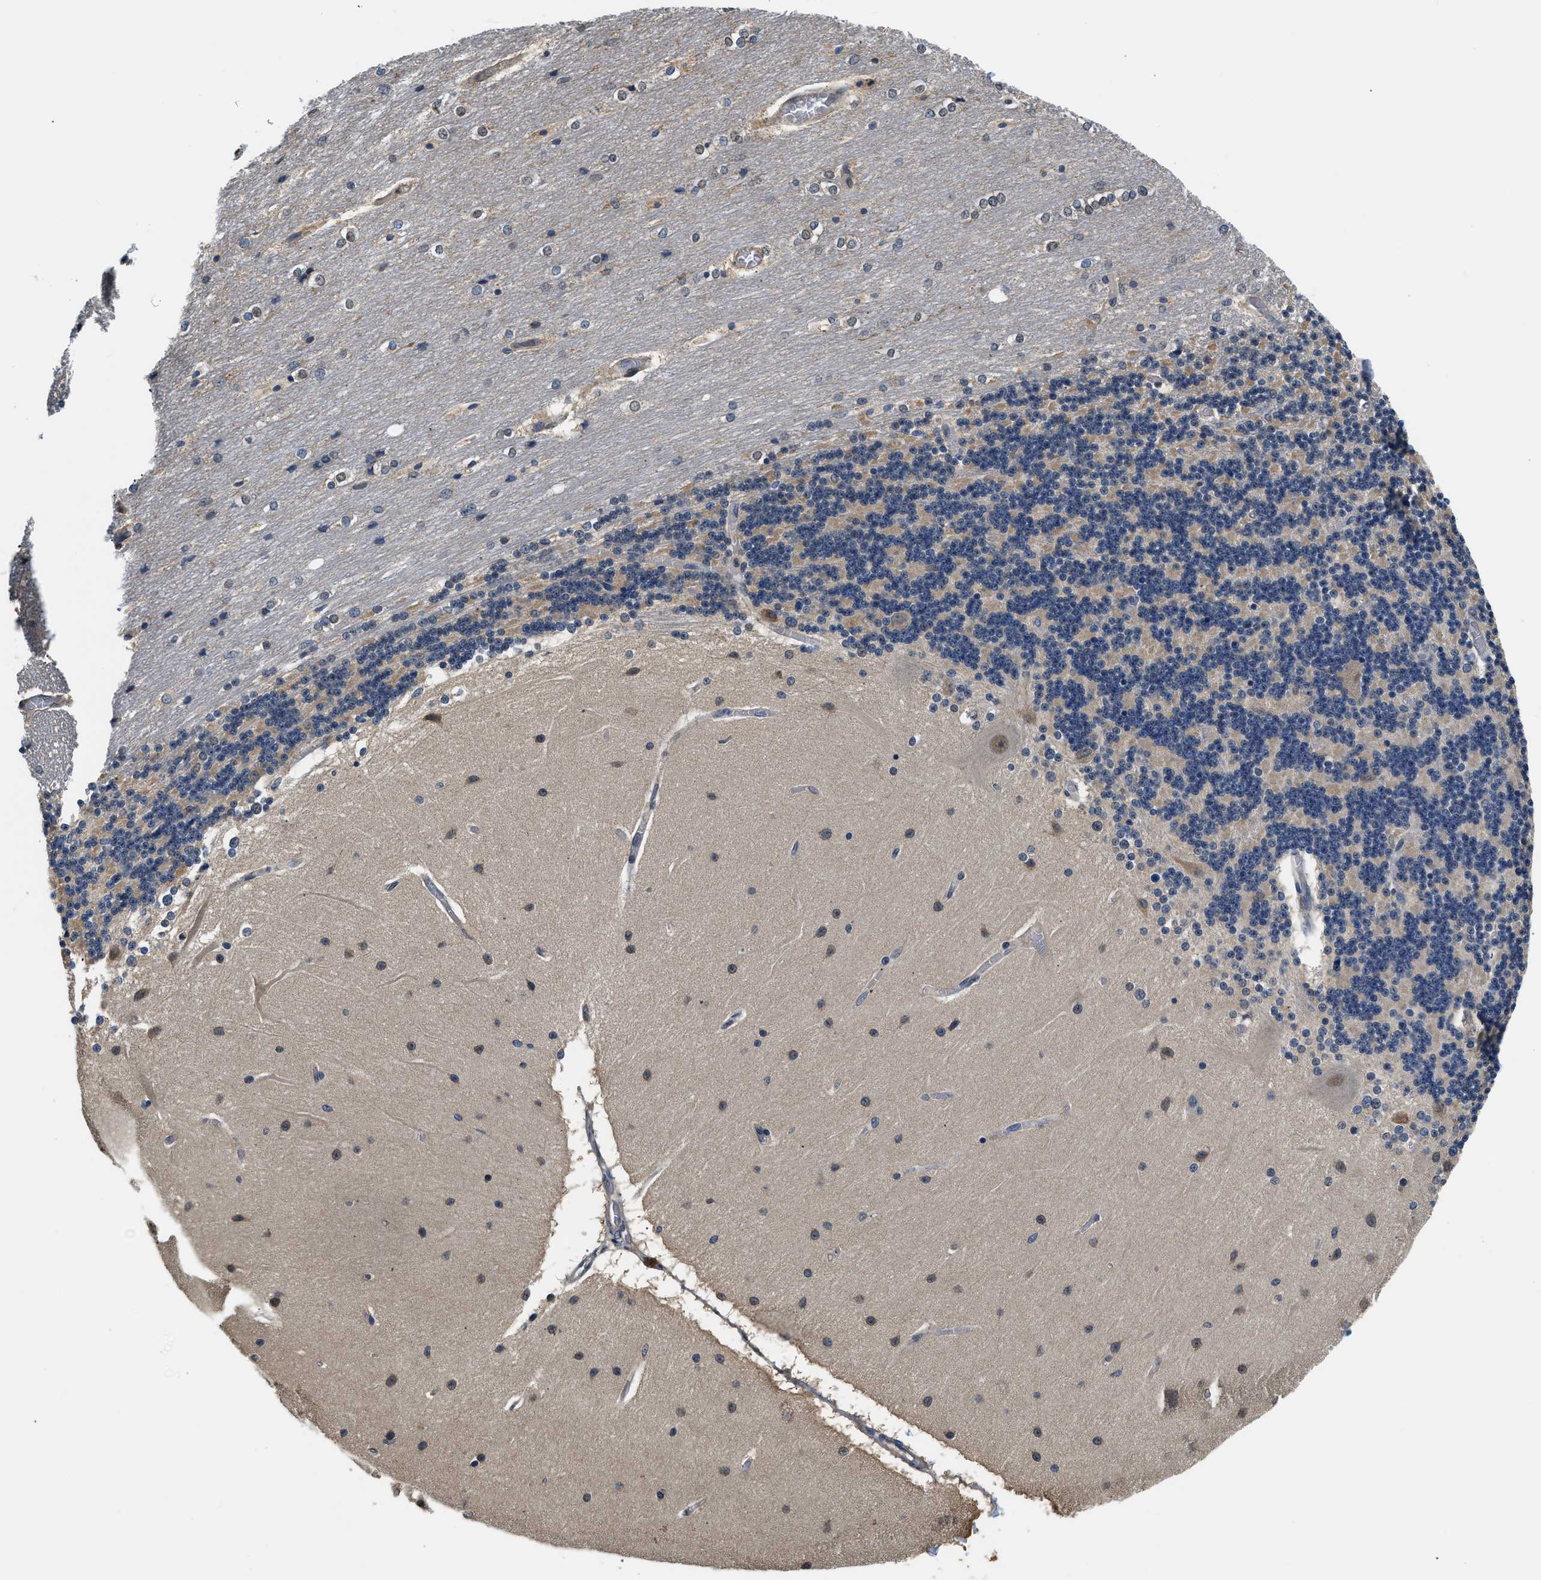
{"staining": {"intensity": "negative", "quantity": "none", "location": "none"}, "tissue": "cerebellum", "cell_type": "Cells in granular layer", "image_type": "normal", "snomed": [{"axis": "morphology", "description": "Normal tissue, NOS"}, {"axis": "topography", "description": "Cerebellum"}], "caption": "An immunohistochemistry photomicrograph of normal cerebellum is shown. There is no staining in cells in granular layer of cerebellum.", "gene": "BCL7C", "patient": {"sex": "female", "age": 54}}